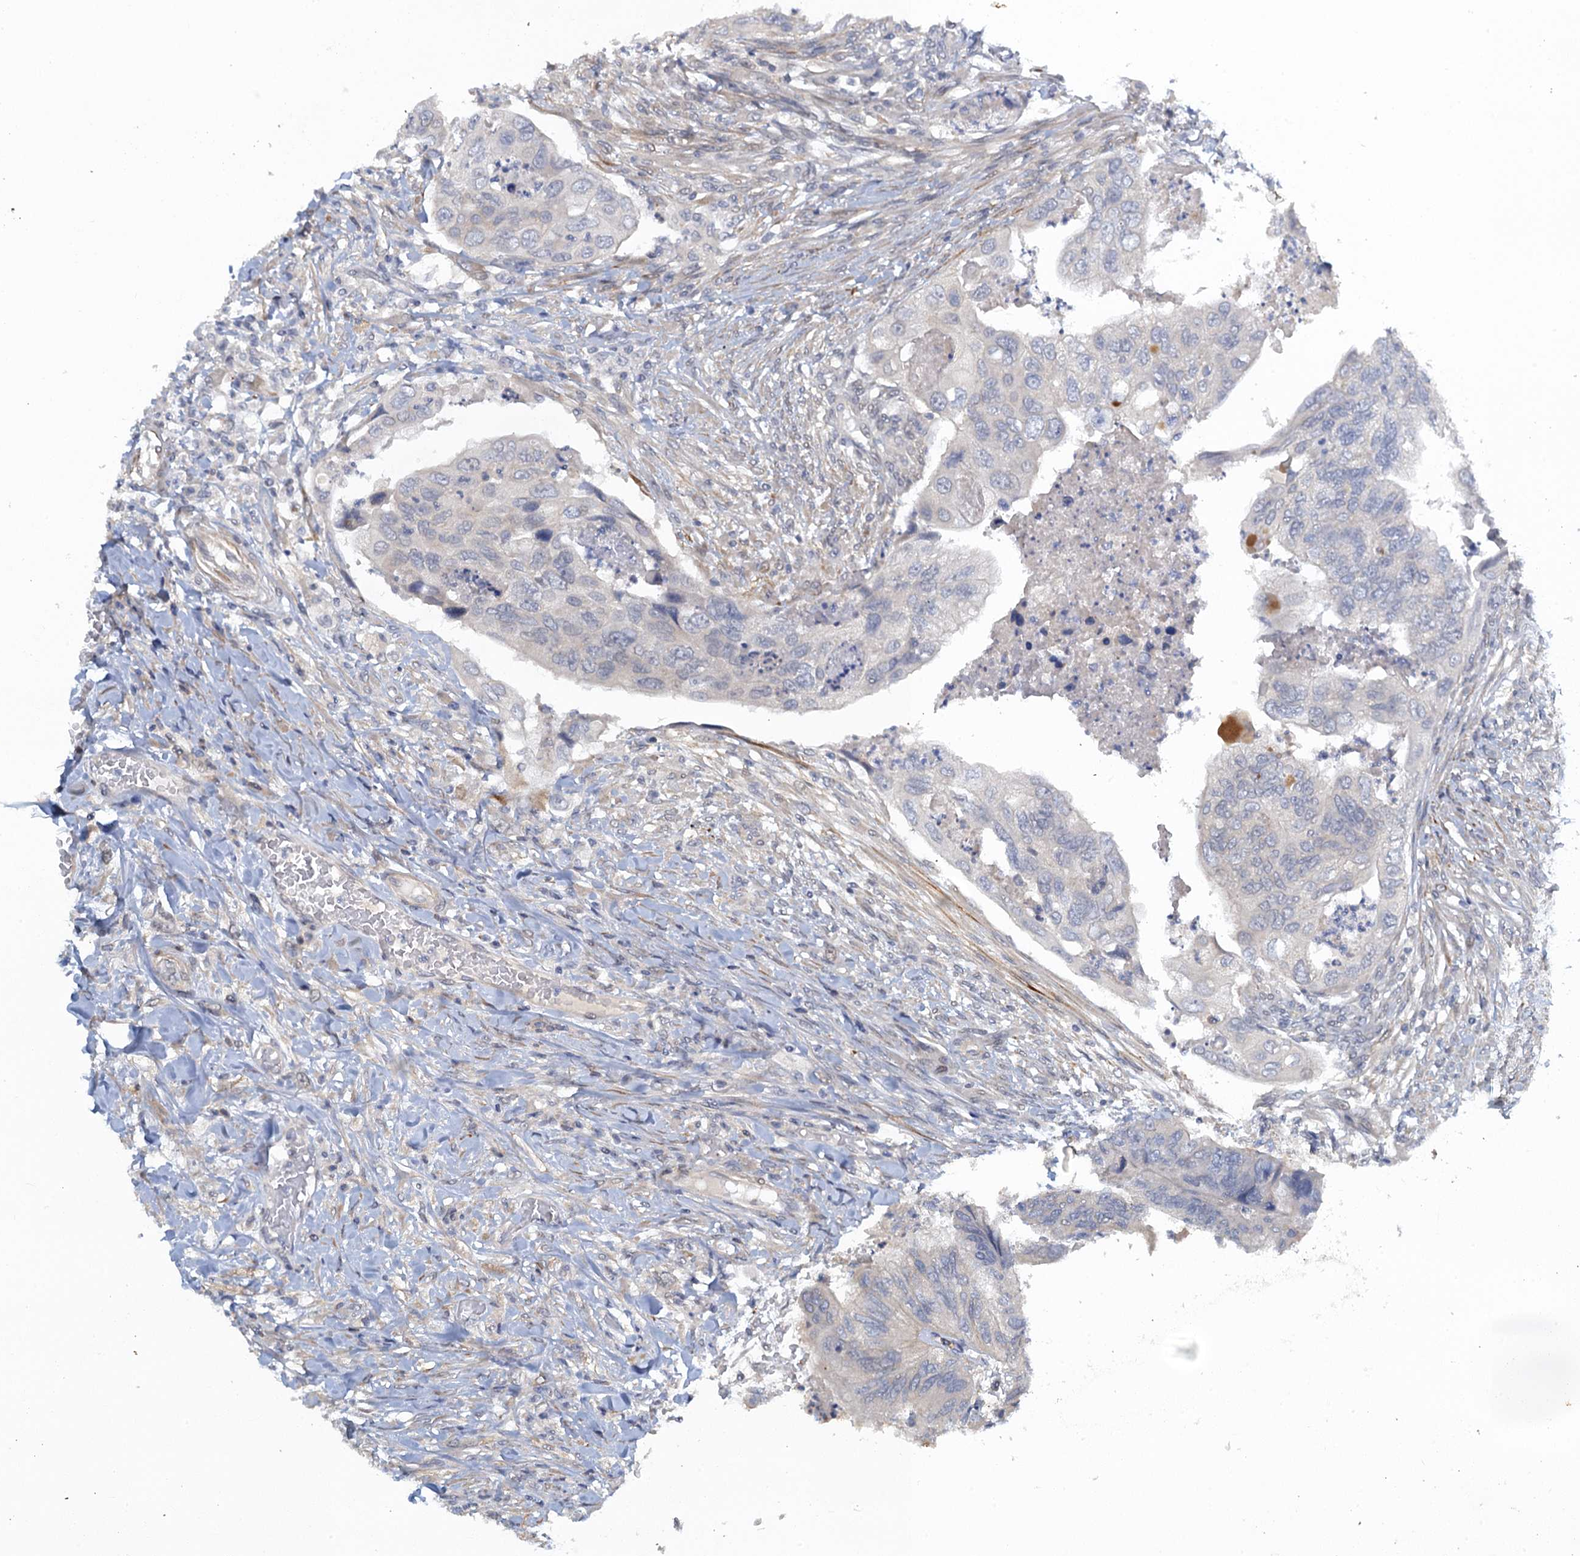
{"staining": {"intensity": "negative", "quantity": "none", "location": "none"}, "tissue": "colorectal cancer", "cell_type": "Tumor cells", "image_type": "cancer", "snomed": [{"axis": "morphology", "description": "Adenocarcinoma, NOS"}, {"axis": "topography", "description": "Rectum"}], "caption": "An image of colorectal cancer (adenocarcinoma) stained for a protein demonstrates no brown staining in tumor cells. The staining is performed using DAB (3,3'-diaminobenzidine) brown chromogen with nuclei counter-stained in using hematoxylin.", "gene": "MRFAP1", "patient": {"sex": "male", "age": 63}}